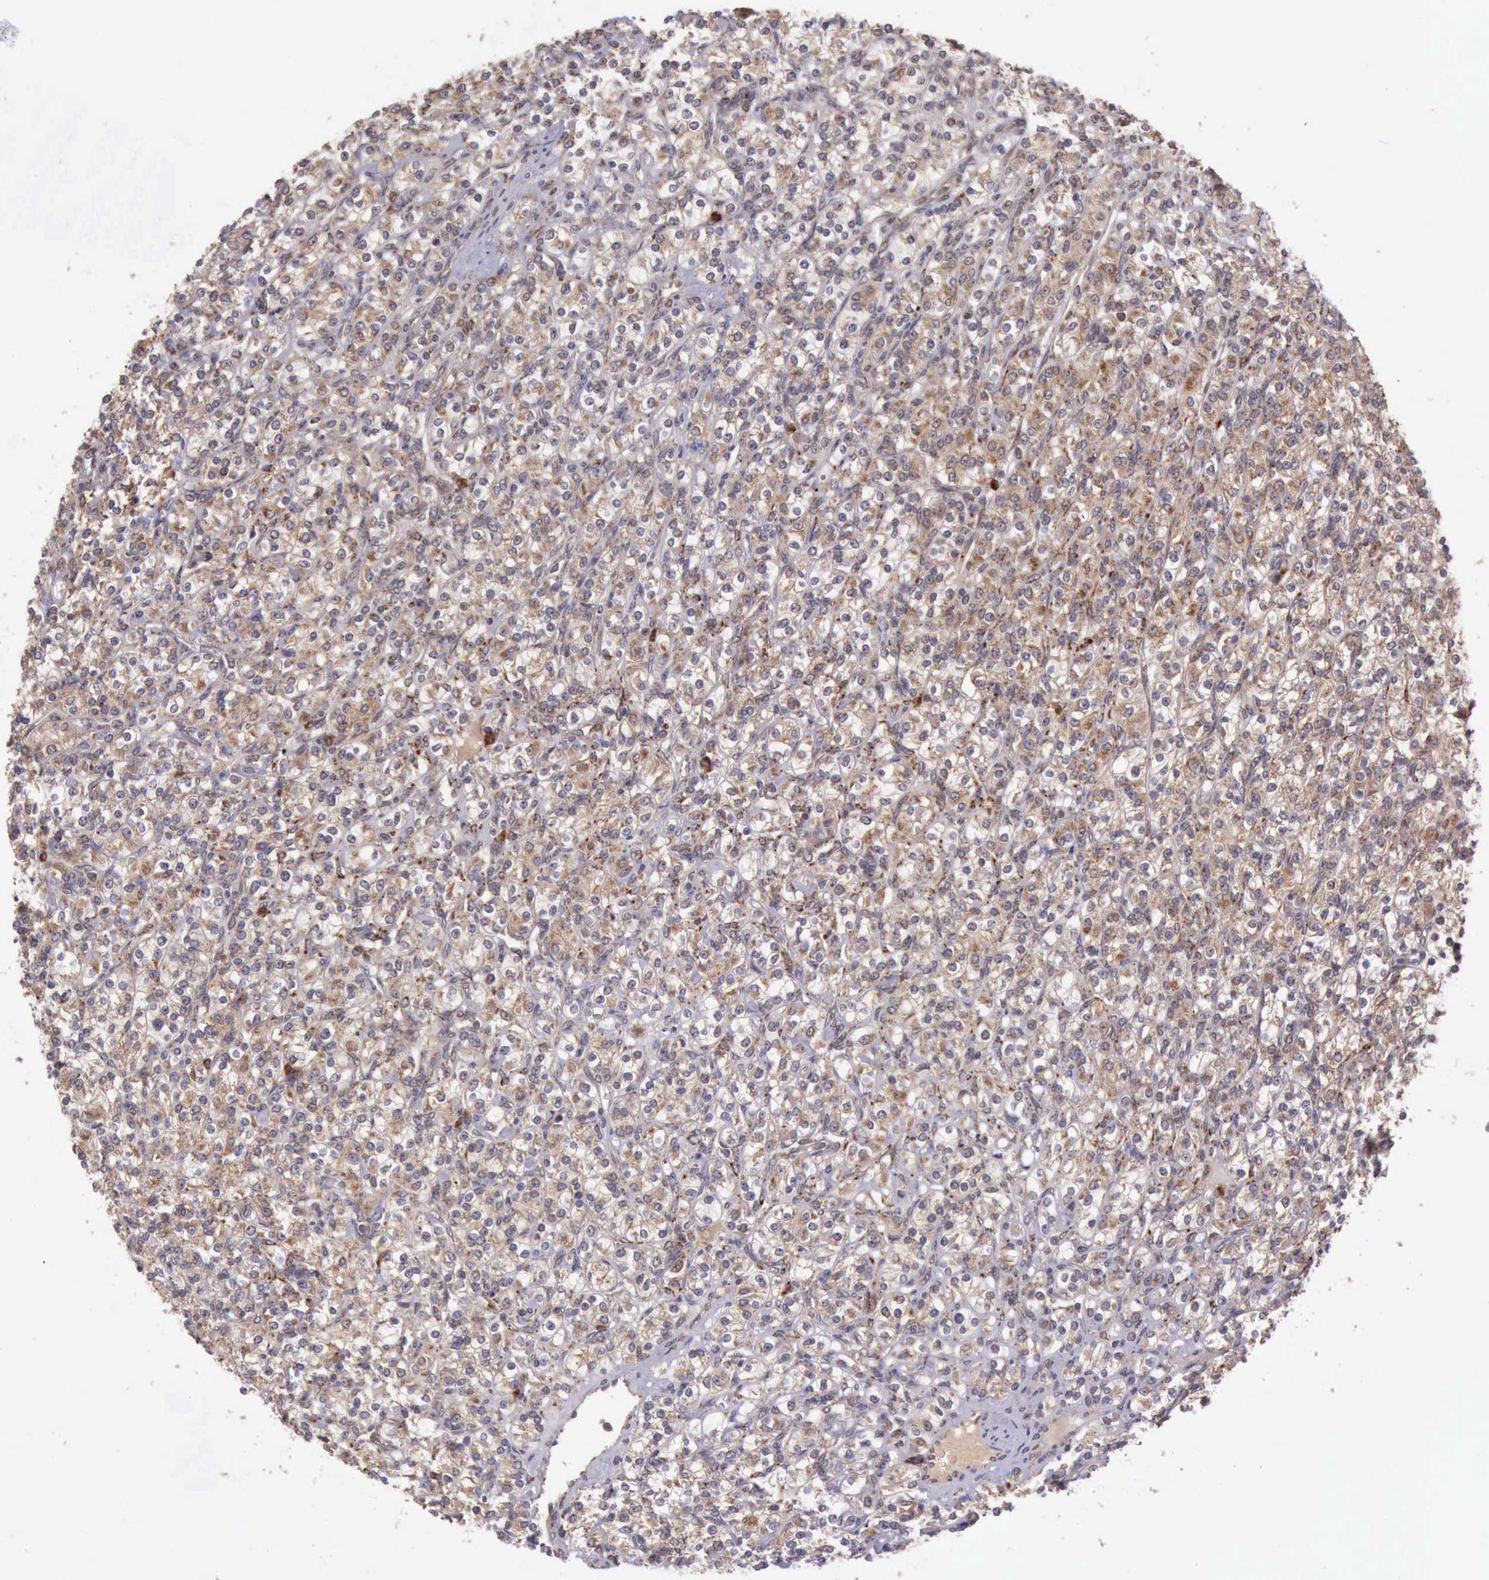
{"staining": {"intensity": "moderate", "quantity": "25%-75%", "location": "cytoplasmic/membranous"}, "tissue": "renal cancer", "cell_type": "Tumor cells", "image_type": "cancer", "snomed": [{"axis": "morphology", "description": "Adenocarcinoma, NOS"}, {"axis": "topography", "description": "Kidney"}], "caption": "Renal adenocarcinoma stained with immunohistochemistry (IHC) shows moderate cytoplasmic/membranous staining in approximately 25%-75% of tumor cells.", "gene": "ARMCX3", "patient": {"sex": "male", "age": 77}}